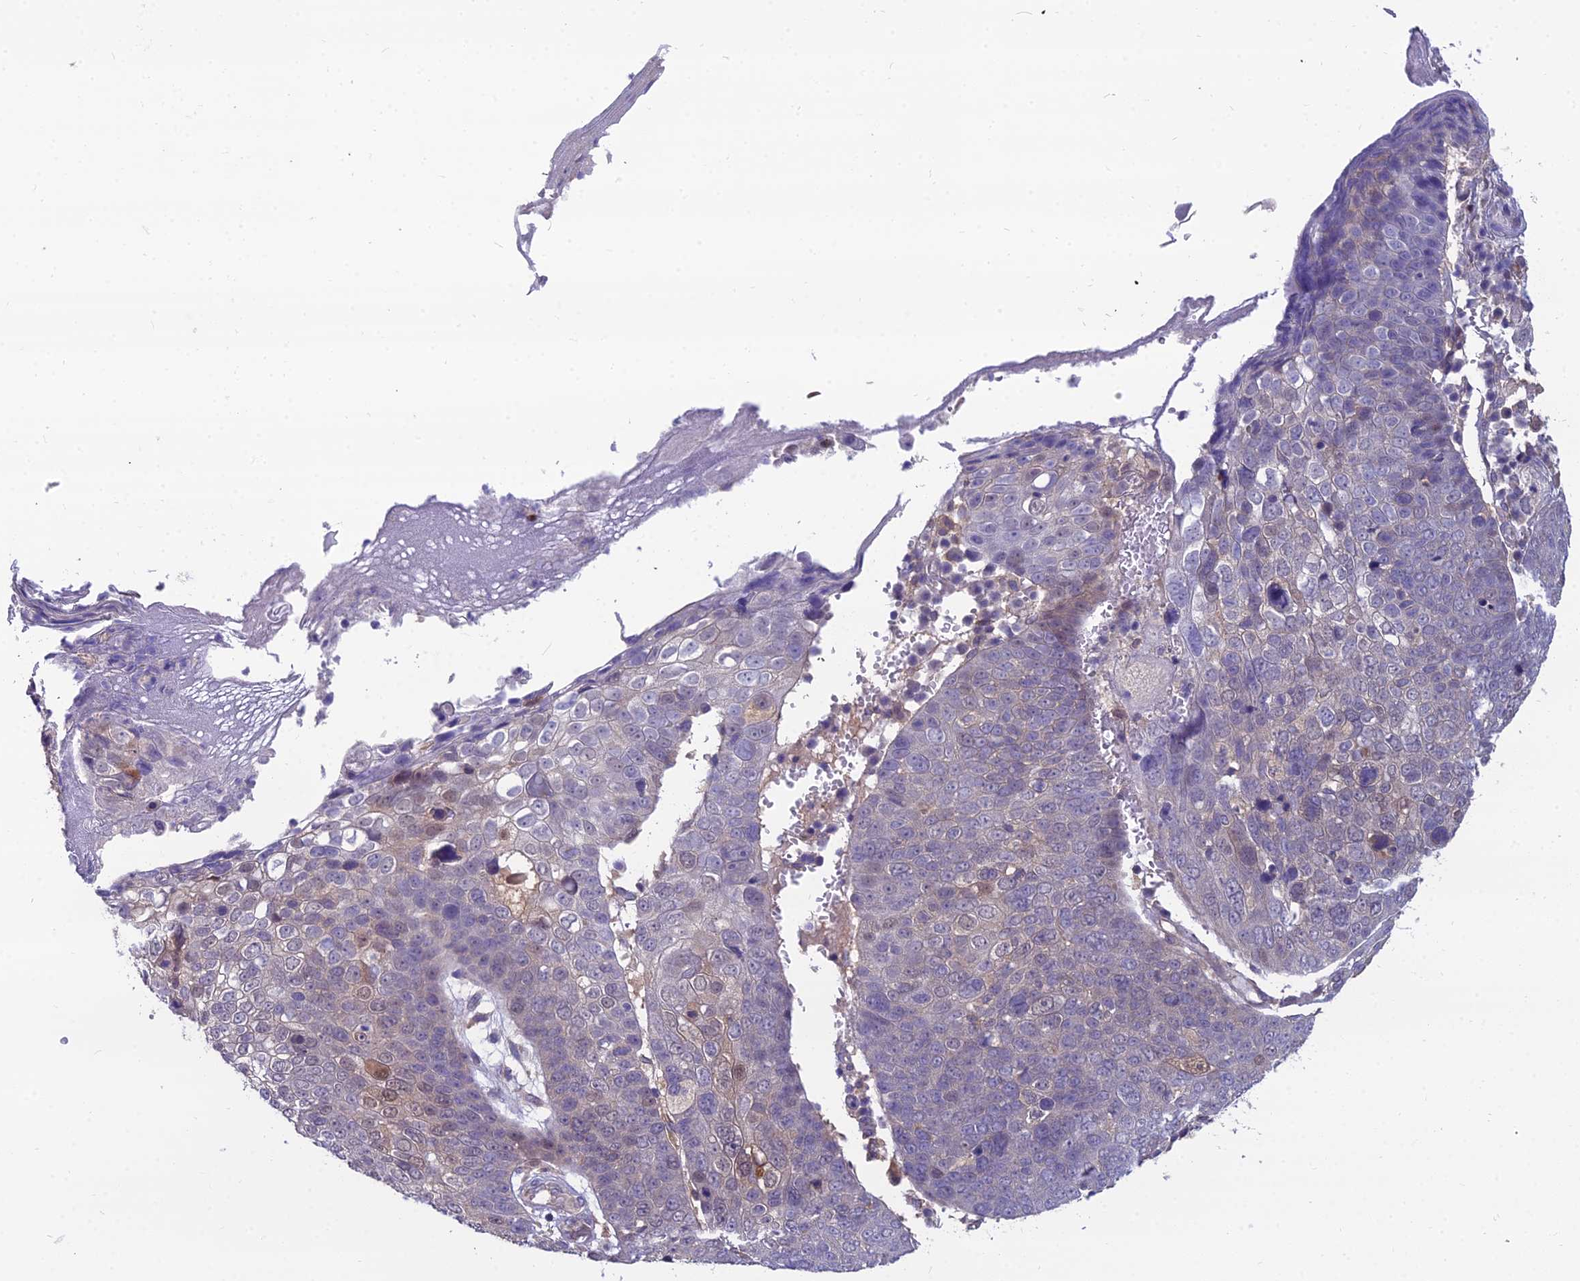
{"staining": {"intensity": "negative", "quantity": "none", "location": "none"}, "tissue": "skin cancer", "cell_type": "Tumor cells", "image_type": "cancer", "snomed": [{"axis": "morphology", "description": "Squamous cell carcinoma, NOS"}, {"axis": "topography", "description": "Skin"}], "caption": "Tumor cells are negative for protein expression in human squamous cell carcinoma (skin).", "gene": "MVD", "patient": {"sex": "male", "age": 71}}